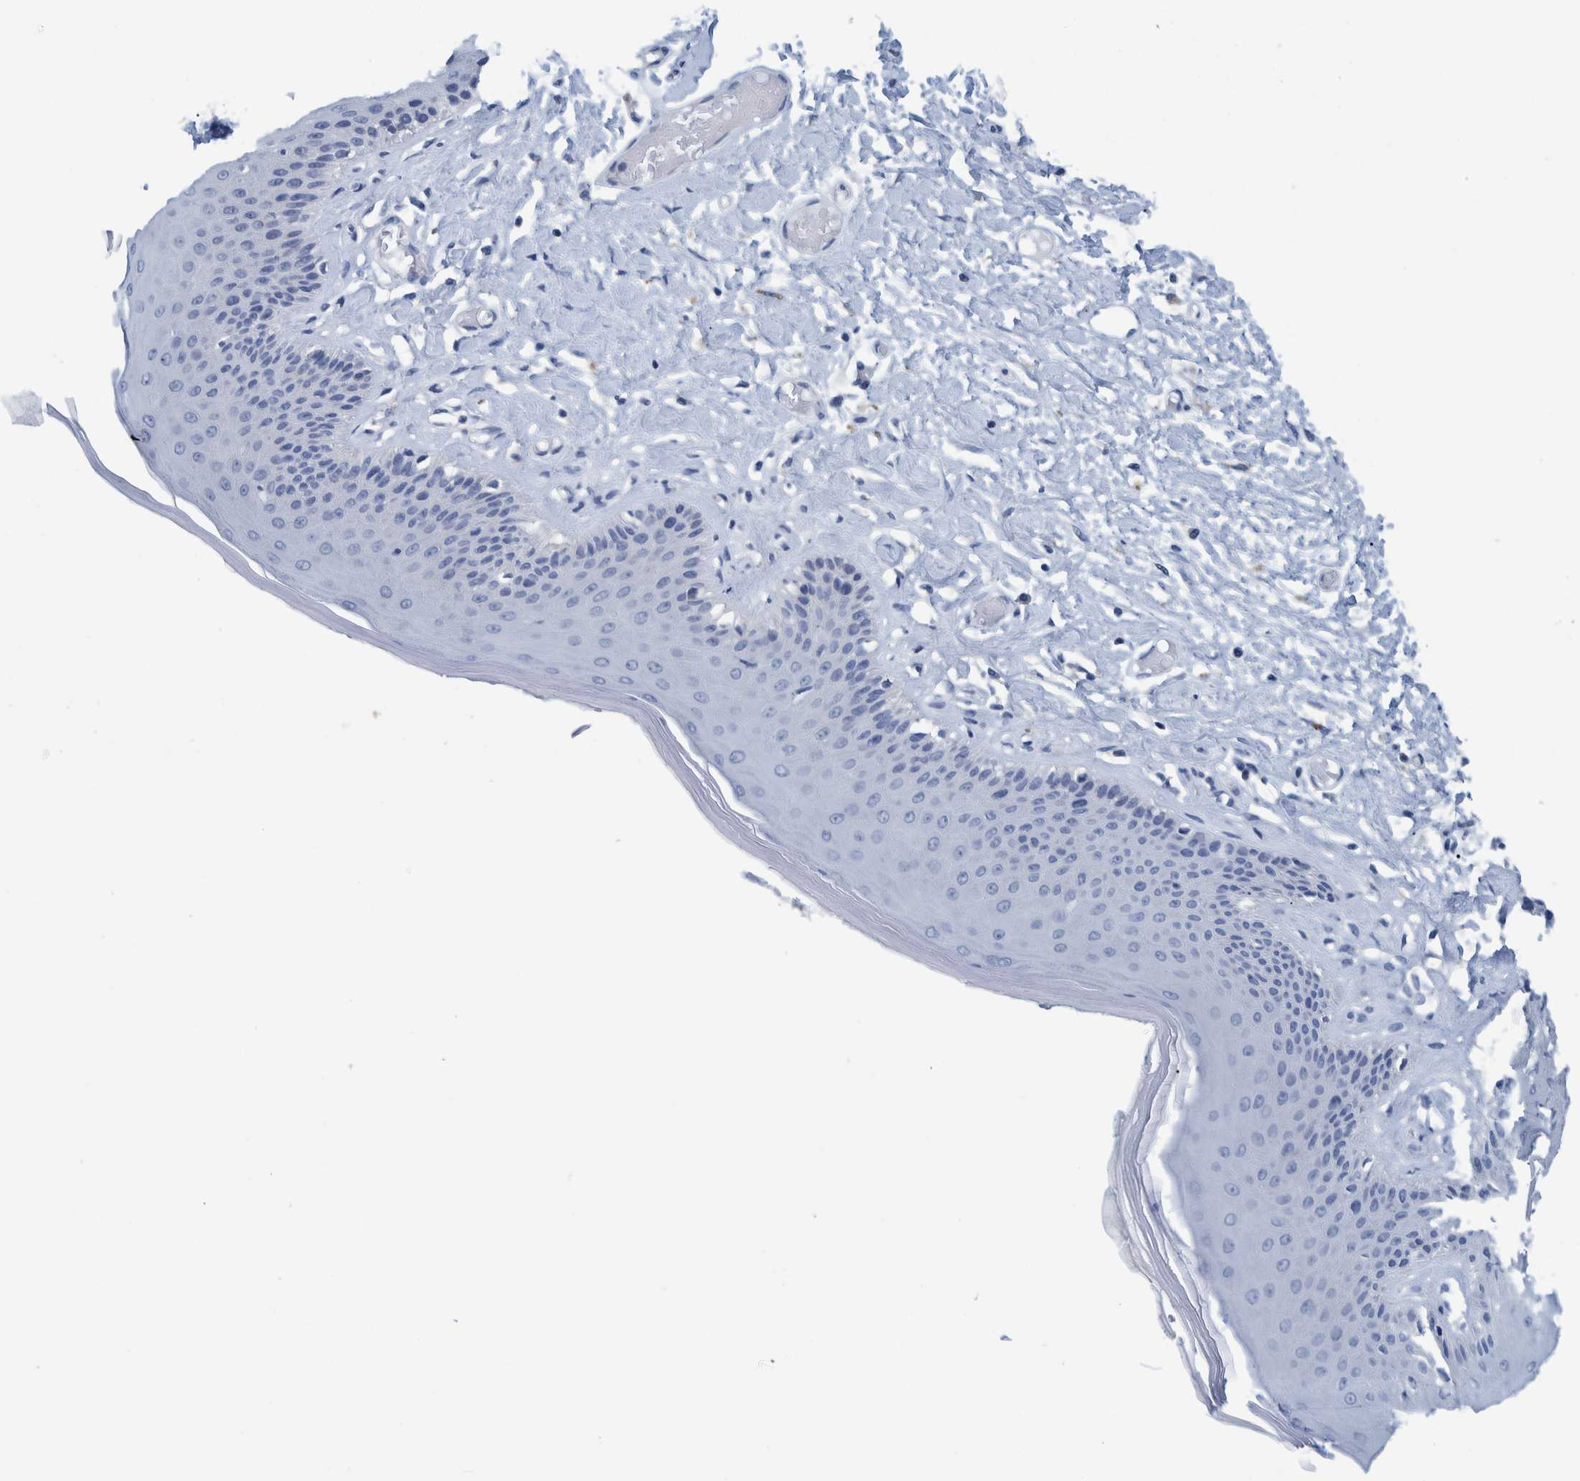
{"staining": {"intensity": "negative", "quantity": "none", "location": "none"}, "tissue": "skin", "cell_type": "Epidermal cells", "image_type": "normal", "snomed": [{"axis": "morphology", "description": "Normal tissue, NOS"}, {"axis": "topography", "description": "Vulva"}], "caption": "Micrograph shows no protein staining in epidermal cells of unremarkable skin.", "gene": "IDO1", "patient": {"sex": "female", "age": 73}}